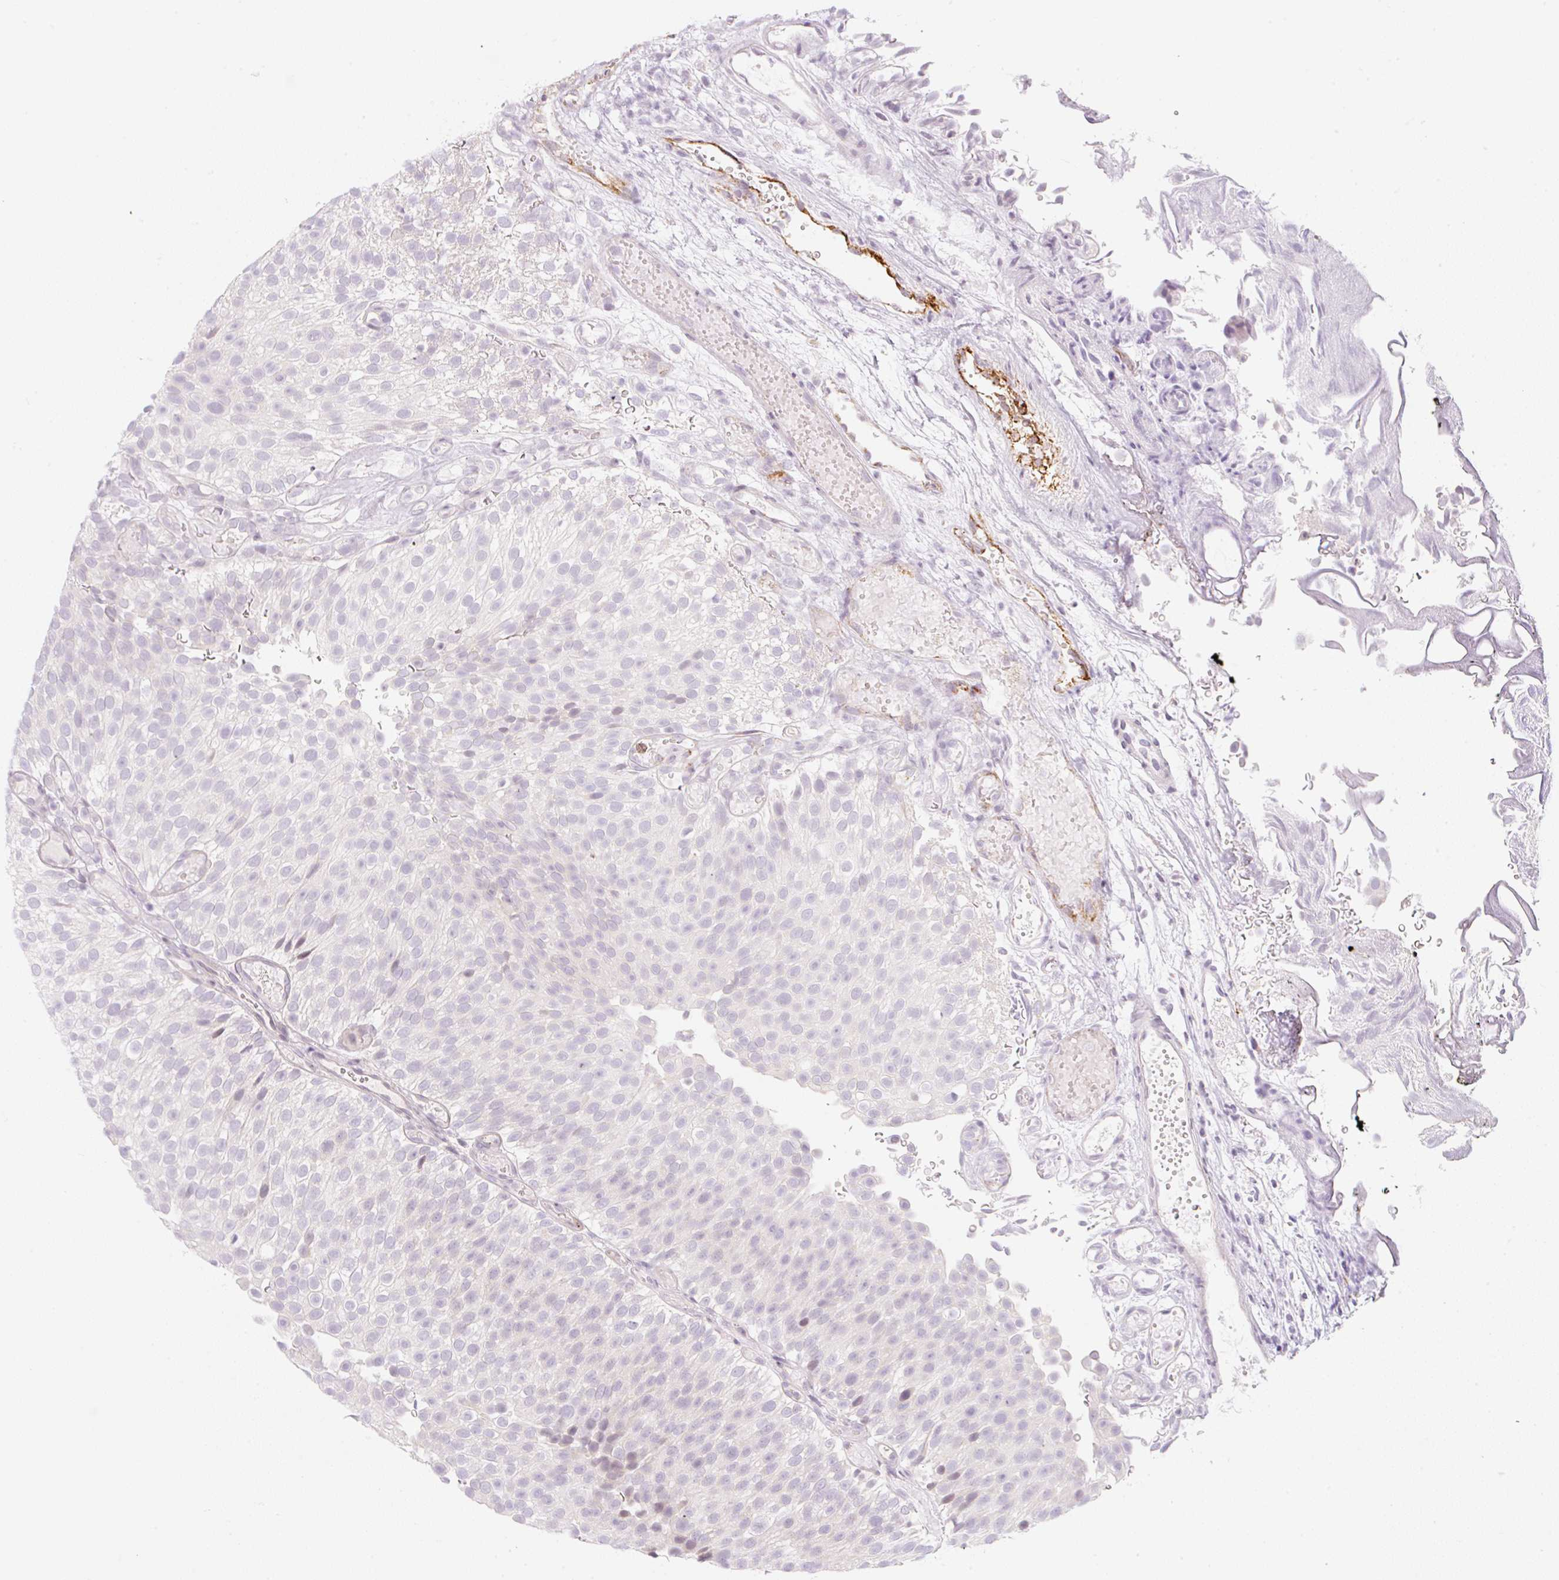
{"staining": {"intensity": "negative", "quantity": "none", "location": "none"}, "tissue": "urothelial cancer", "cell_type": "Tumor cells", "image_type": "cancer", "snomed": [{"axis": "morphology", "description": "Urothelial carcinoma, Low grade"}, {"axis": "topography", "description": "Urinary bladder"}], "caption": "Urothelial cancer was stained to show a protein in brown. There is no significant staining in tumor cells.", "gene": "CASKIN1", "patient": {"sex": "male", "age": 78}}